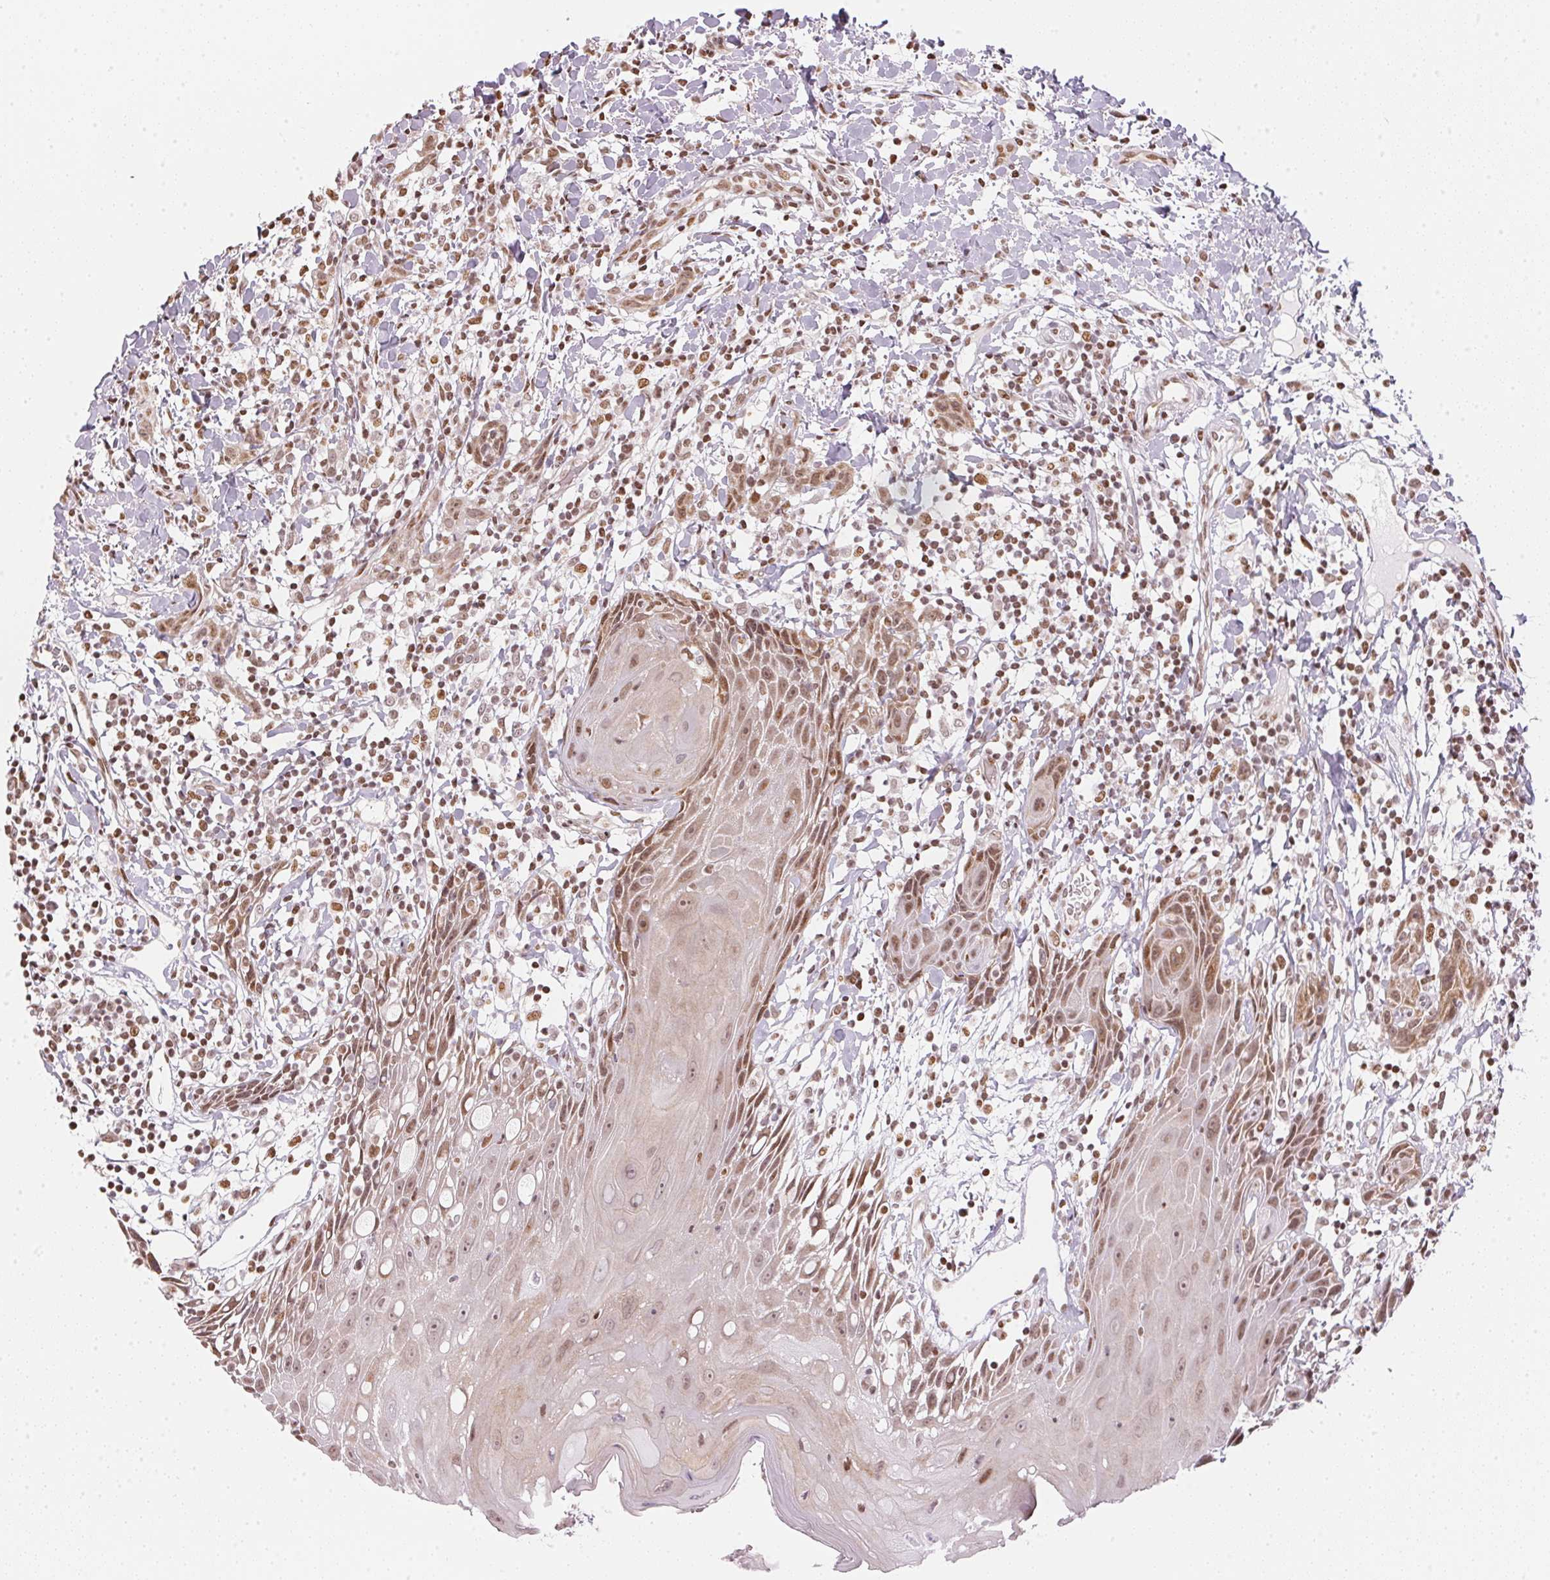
{"staining": {"intensity": "moderate", "quantity": ">75%", "location": "nuclear"}, "tissue": "head and neck cancer", "cell_type": "Tumor cells", "image_type": "cancer", "snomed": [{"axis": "morphology", "description": "Squamous cell carcinoma, NOS"}, {"axis": "topography", "description": "Oral tissue"}, {"axis": "topography", "description": "Head-Neck"}], "caption": "IHC micrograph of head and neck squamous cell carcinoma stained for a protein (brown), which exhibits medium levels of moderate nuclear positivity in approximately >75% of tumor cells.", "gene": "KAT6A", "patient": {"sex": "male", "age": 49}}